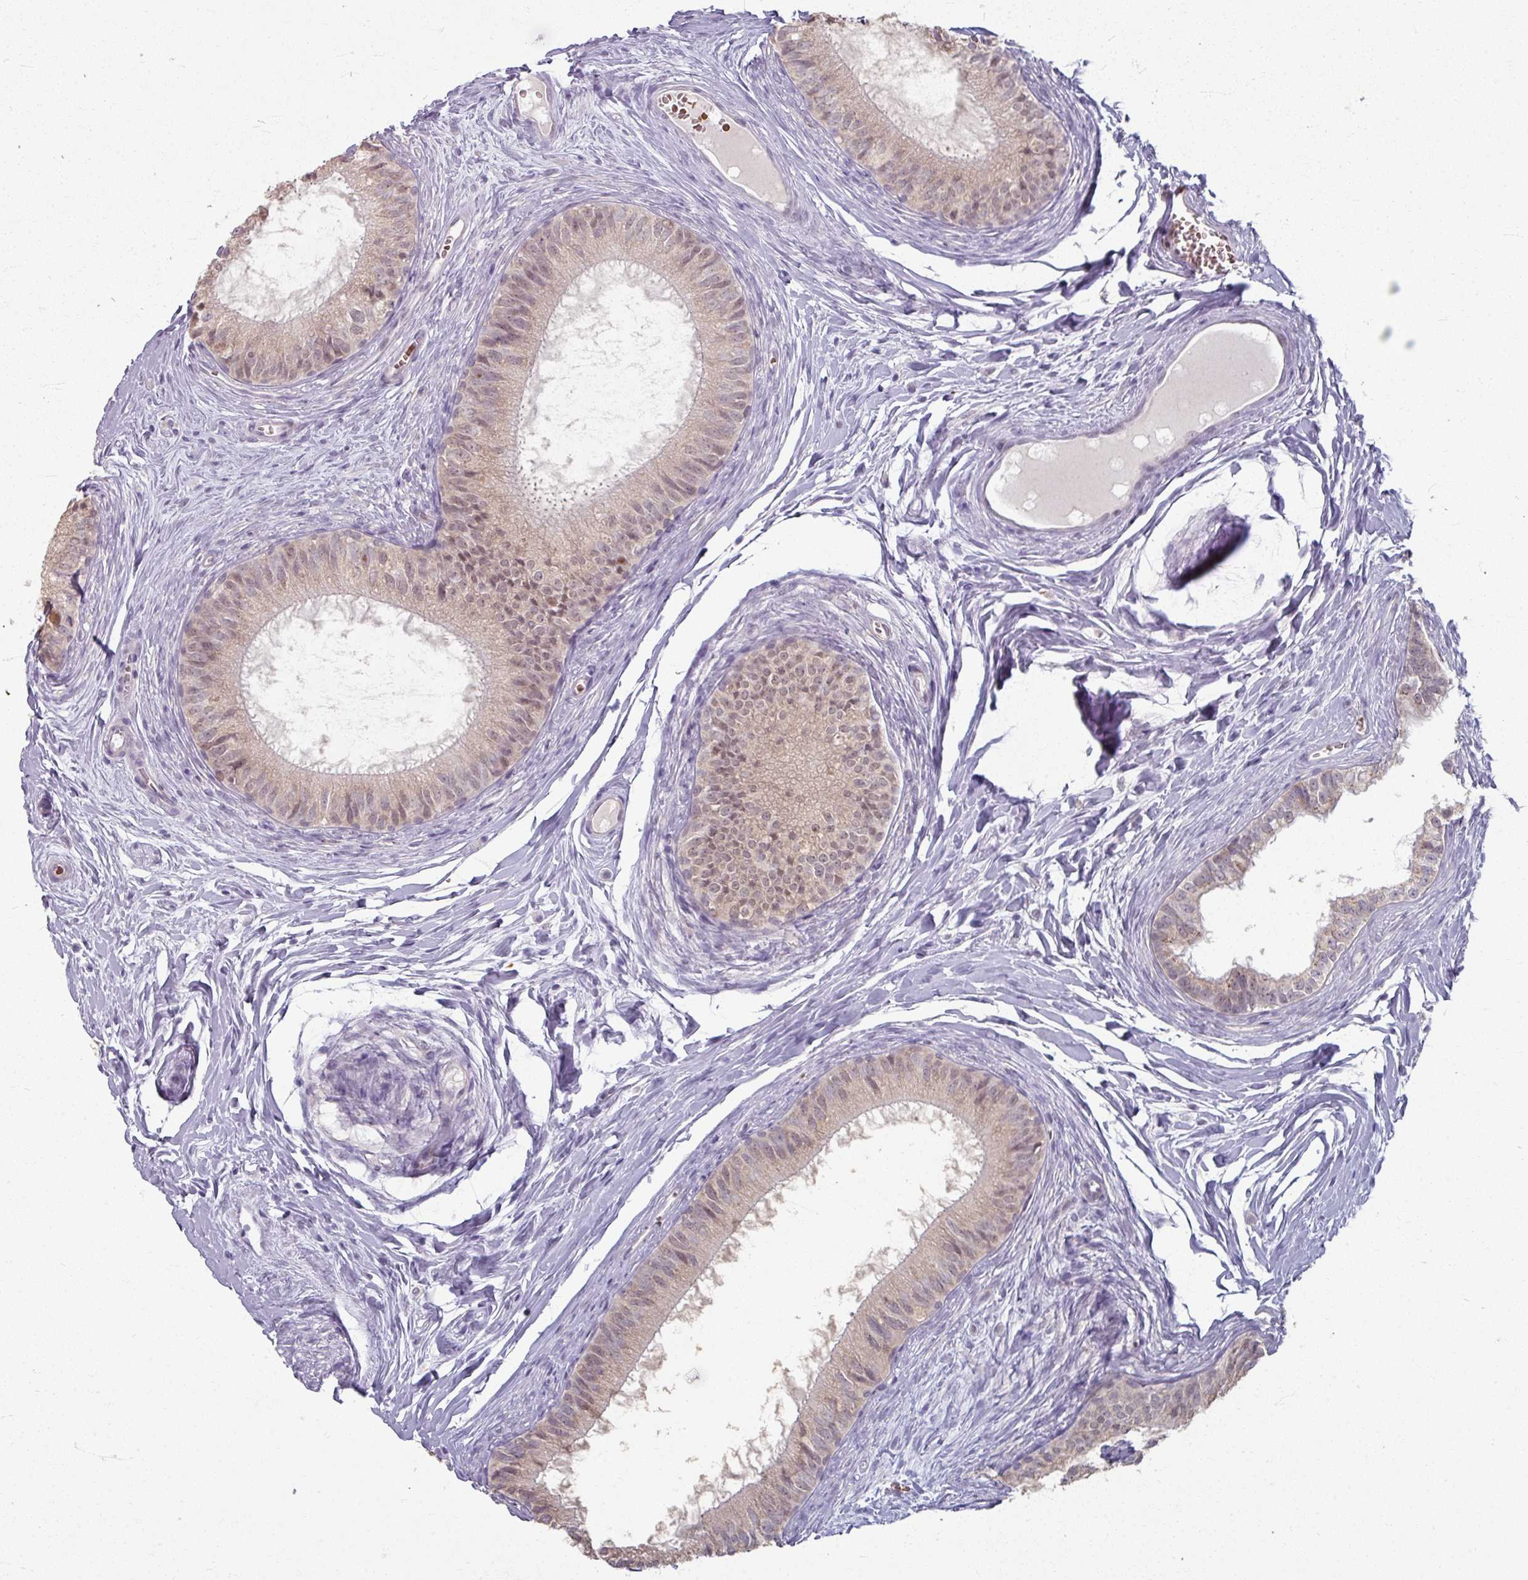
{"staining": {"intensity": "weak", "quantity": "25%-75%", "location": "cytoplasmic/membranous"}, "tissue": "epididymis", "cell_type": "Glandular cells", "image_type": "normal", "snomed": [{"axis": "morphology", "description": "Normal tissue, NOS"}, {"axis": "topography", "description": "Epididymis"}], "caption": "The photomicrograph exhibits staining of unremarkable epididymis, revealing weak cytoplasmic/membranous protein staining (brown color) within glandular cells.", "gene": "KMT5C", "patient": {"sex": "male", "age": 25}}